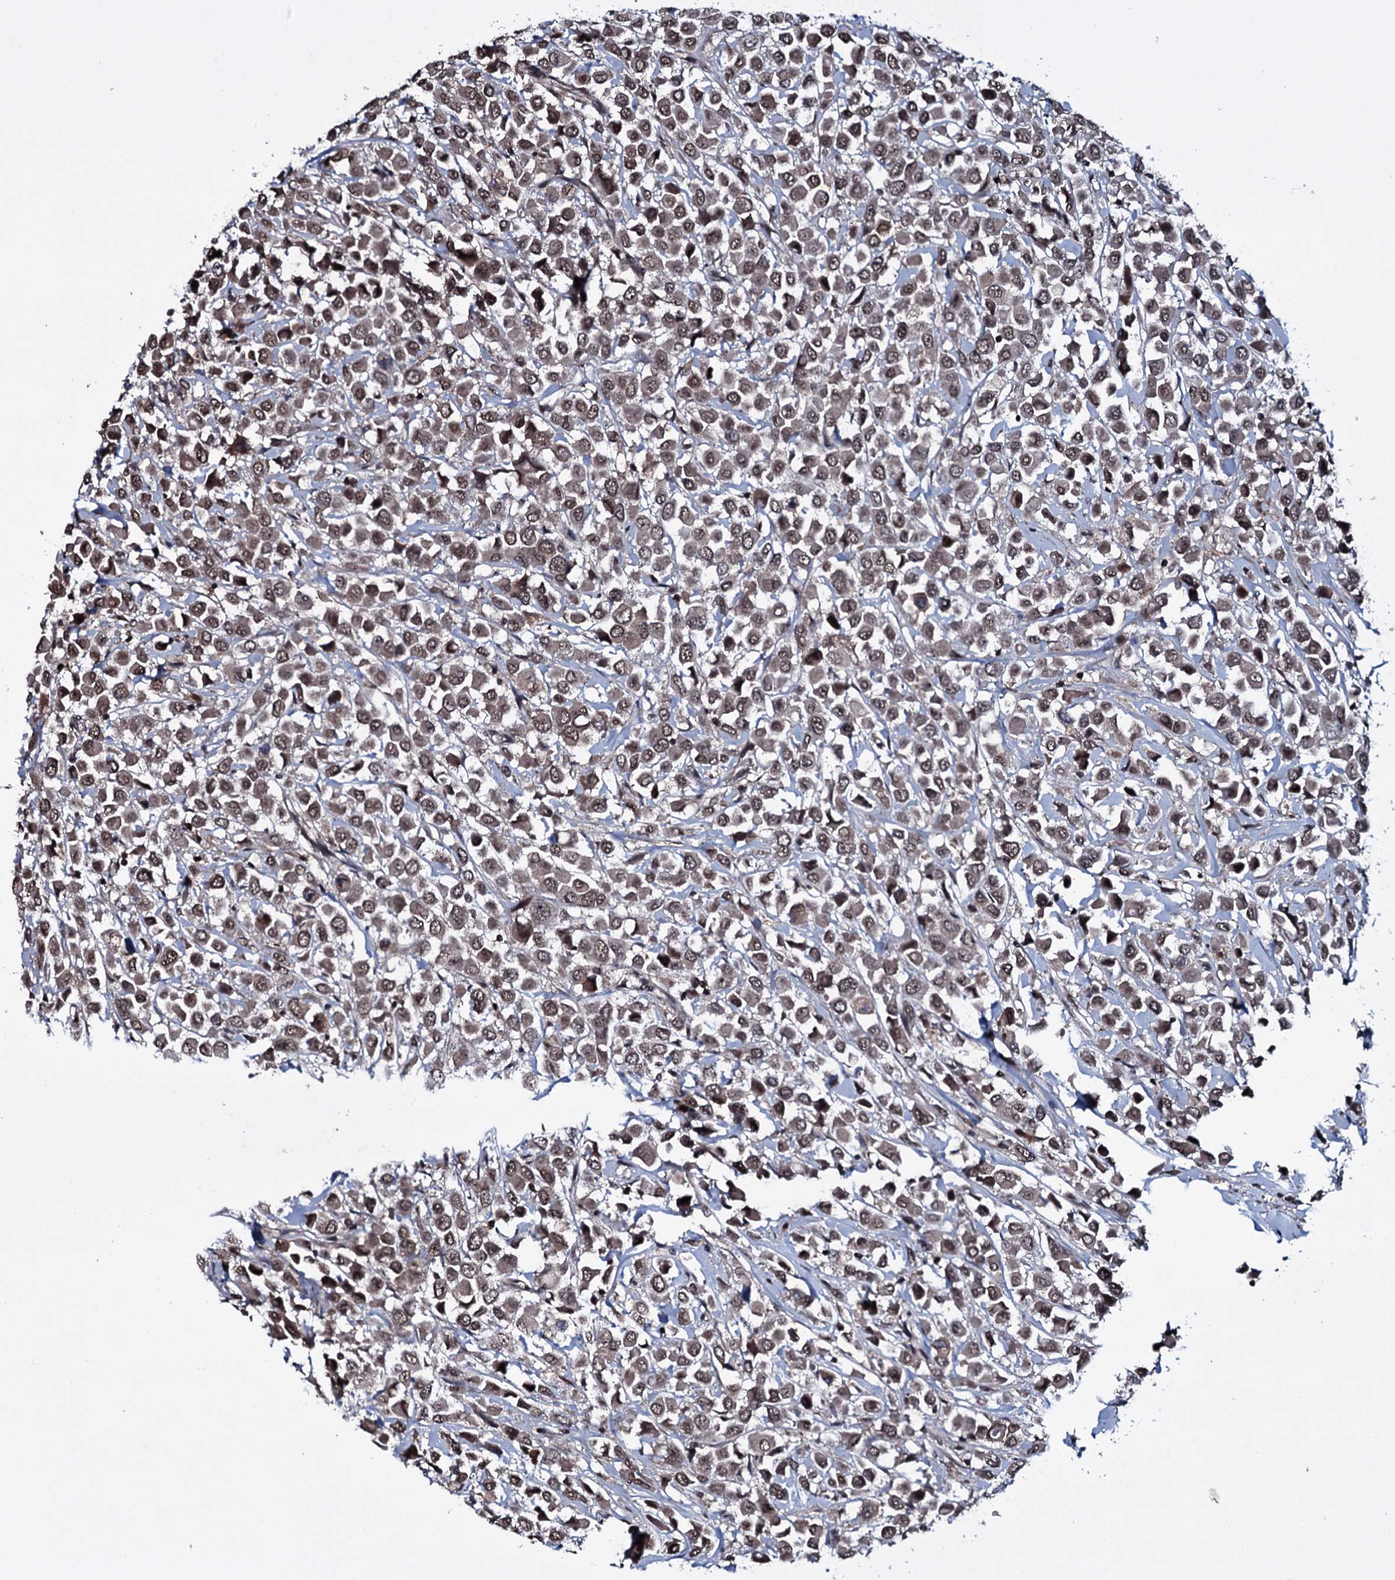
{"staining": {"intensity": "moderate", "quantity": ">75%", "location": "nuclear"}, "tissue": "breast cancer", "cell_type": "Tumor cells", "image_type": "cancer", "snomed": [{"axis": "morphology", "description": "Duct carcinoma"}, {"axis": "topography", "description": "Breast"}], "caption": "There is medium levels of moderate nuclear positivity in tumor cells of breast cancer, as demonstrated by immunohistochemical staining (brown color).", "gene": "HDDC3", "patient": {"sex": "female", "age": 61}}